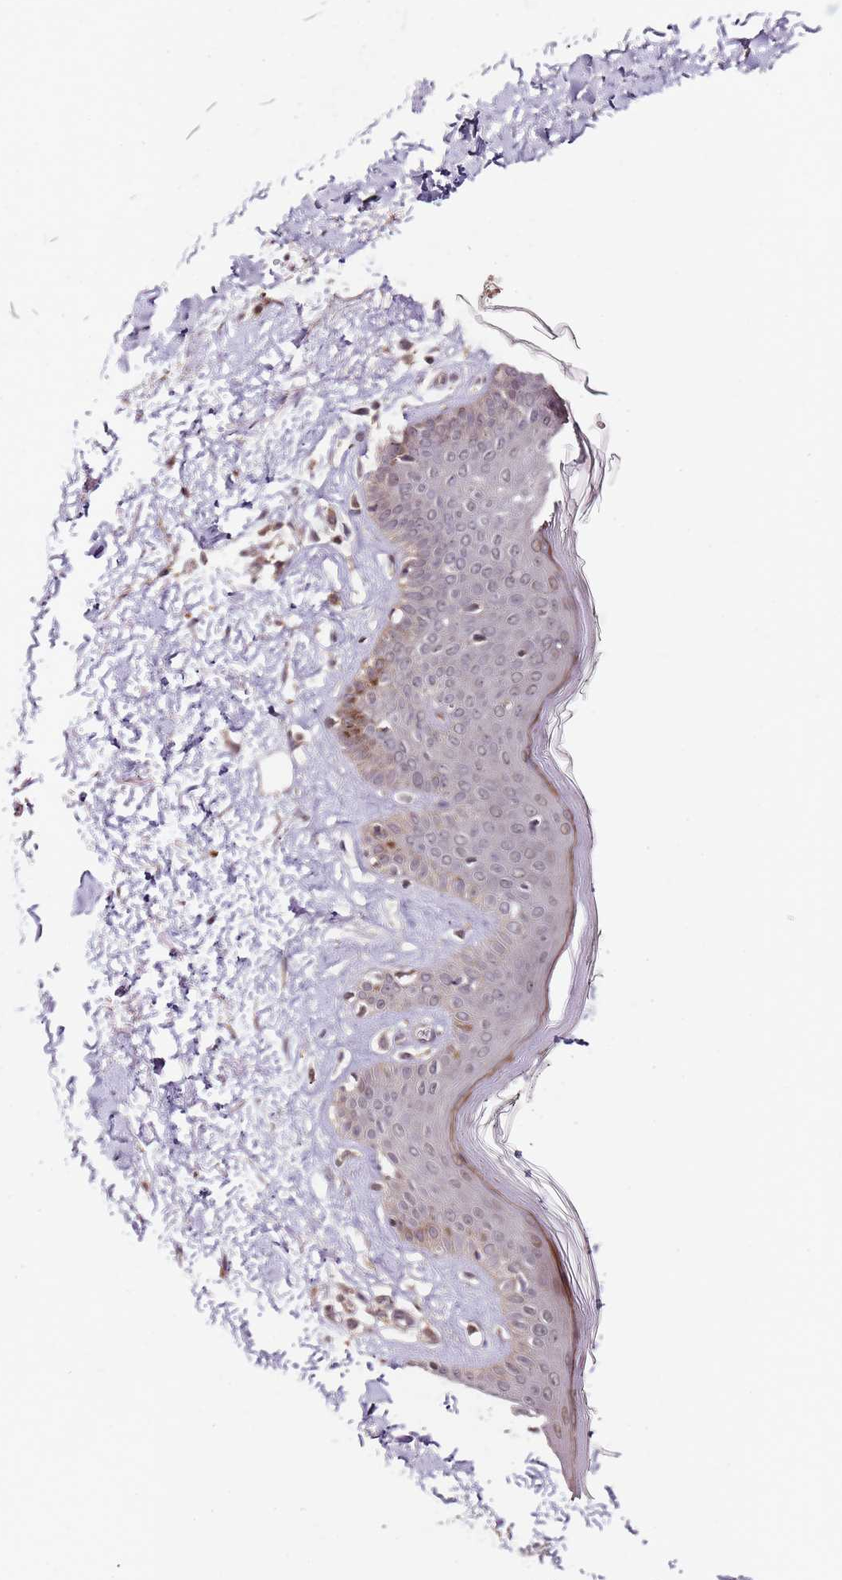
{"staining": {"intensity": "moderate", "quantity": ">75%", "location": "cytoplasmic/membranous,nuclear"}, "tissue": "skin", "cell_type": "Fibroblasts", "image_type": "normal", "snomed": [{"axis": "morphology", "description": "Normal tissue, NOS"}, {"axis": "topography", "description": "Skin"}], "caption": "Human skin stained with a protein marker demonstrates moderate staining in fibroblasts.", "gene": "LIN37", "patient": {"sex": "female", "age": 64}}